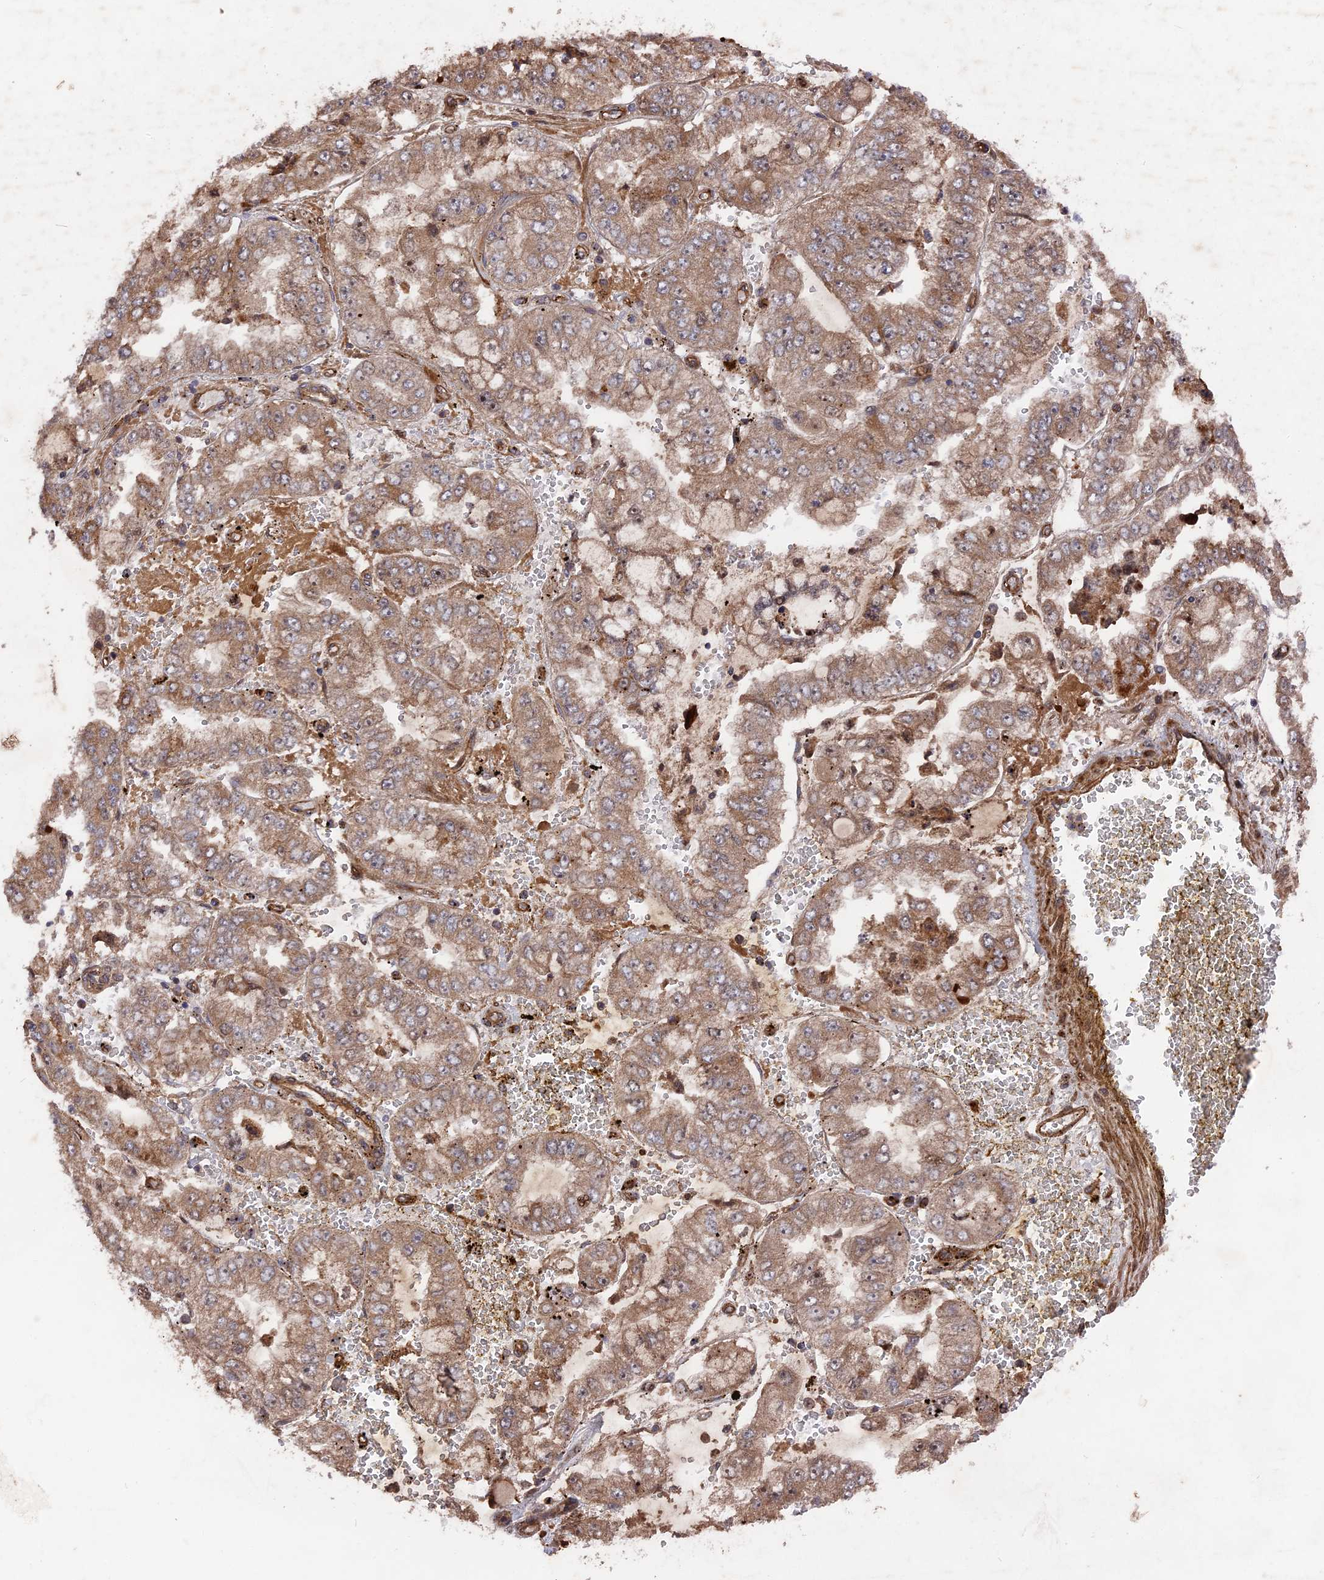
{"staining": {"intensity": "moderate", "quantity": ">75%", "location": "cytoplasmic/membranous"}, "tissue": "stomach cancer", "cell_type": "Tumor cells", "image_type": "cancer", "snomed": [{"axis": "morphology", "description": "Adenocarcinoma, NOS"}, {"axis": "topography", "description": "Stomach"}], "caption": "High-power microscopy captured an immunohistochemistry histopathology image of stomach cancer (adenocarcinoma), revealing moderate cytoplasmic/membranous expression in about >75% of tumor cells.", "gene": "DEF8", "patient": {"sex": "male", "age": 76}}